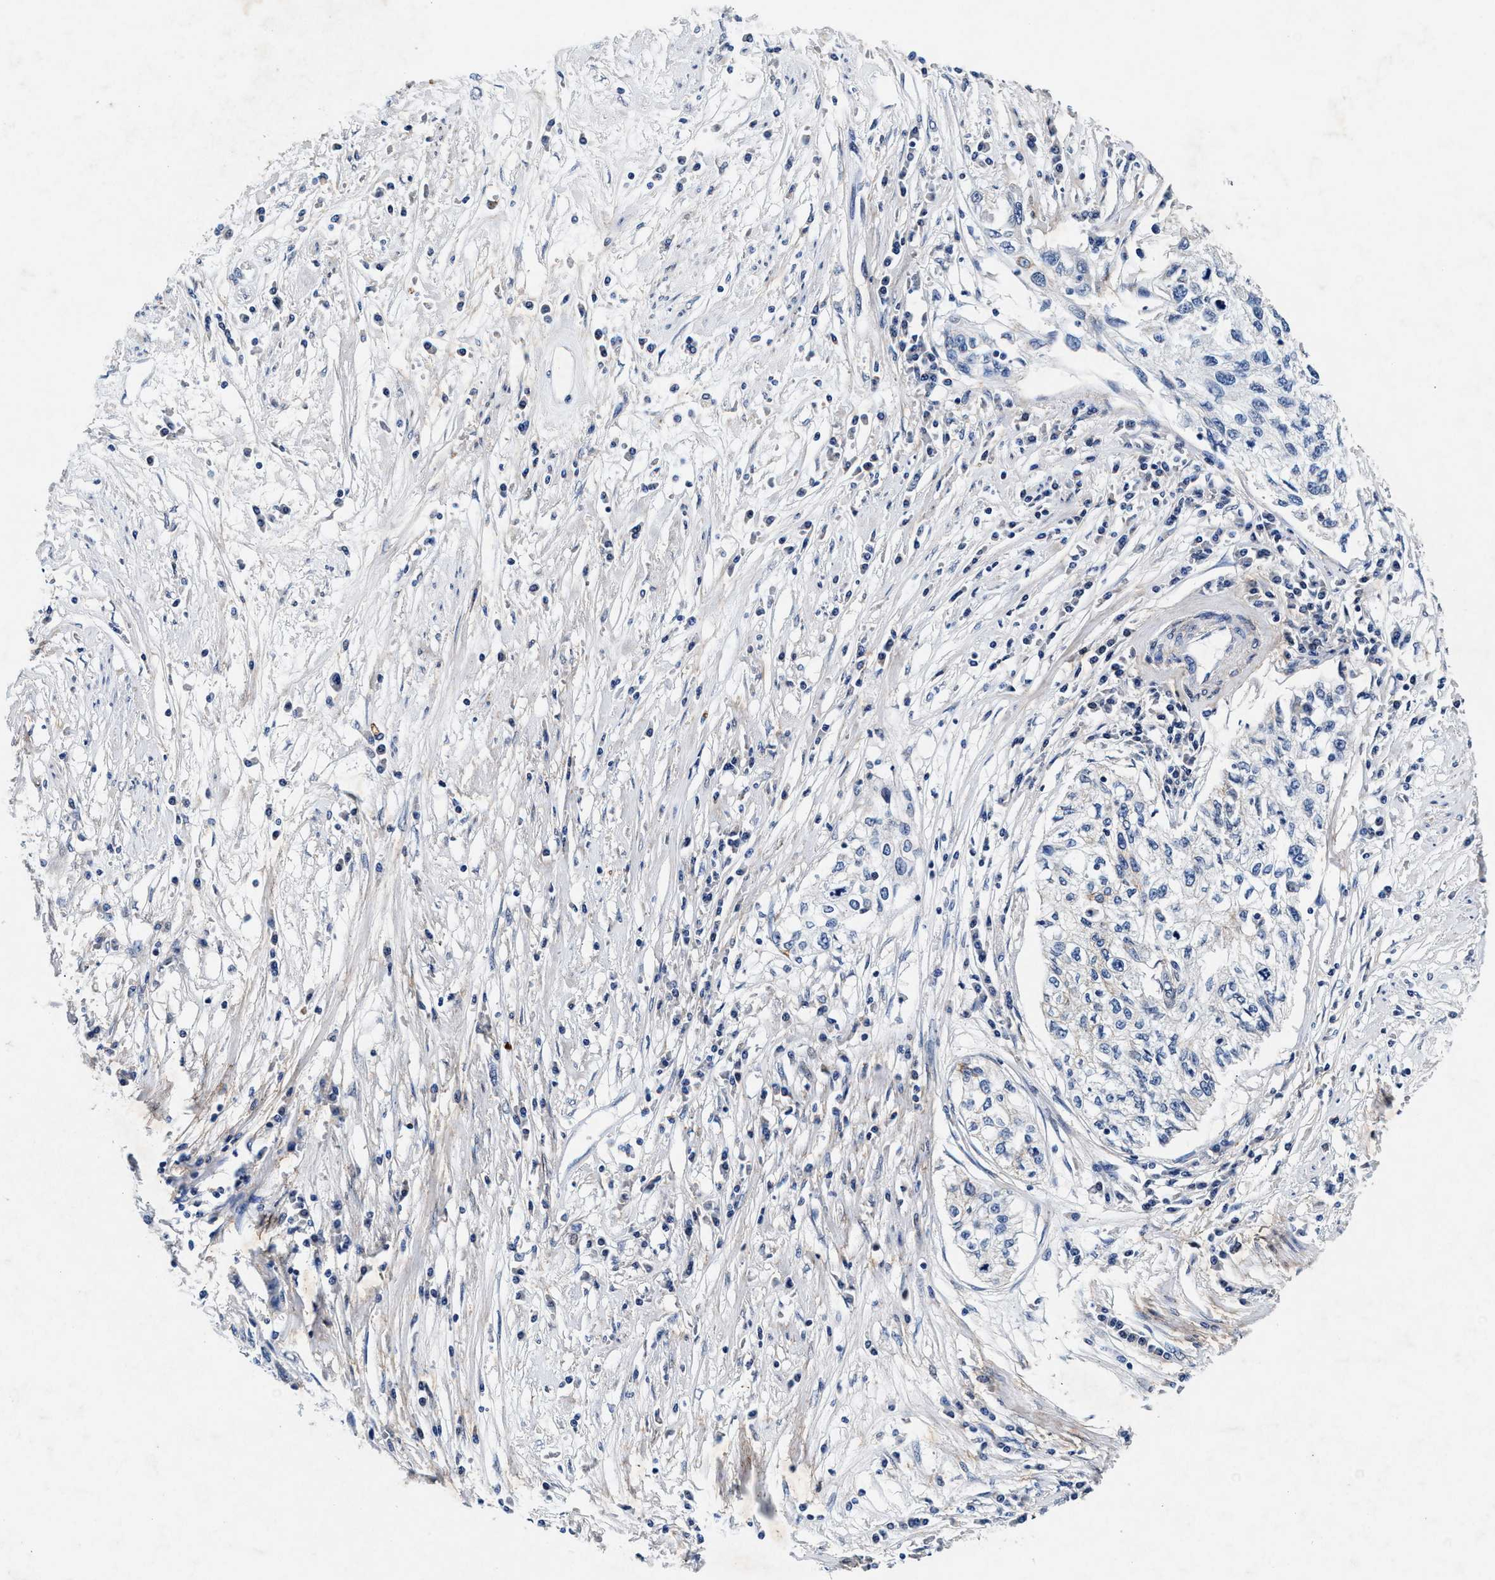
{"staining": {"intensity": "negative", "quantity": "none", "location": "none"}, "tissue": "cervical cancer", "cell_type": "Tumor cells", "image_type": "cancer", "snomed": [{"axis": "morphology", "description": "Squamous cell carcinoma, NOS"}, {"axis": "topography", "description": "Cervix"}], "caption": "Protein analysis of cervical cancer (squamous cell carcinoma) shows no significant staining in tumor cells. (DAB (3,3'-diaminobenzidine) immunohistochemistry (IHC) visualized using brightfield microscopy, high magnification).", "gene": "SLC8A1", "patient": {"sex": "female", "age": 57}}